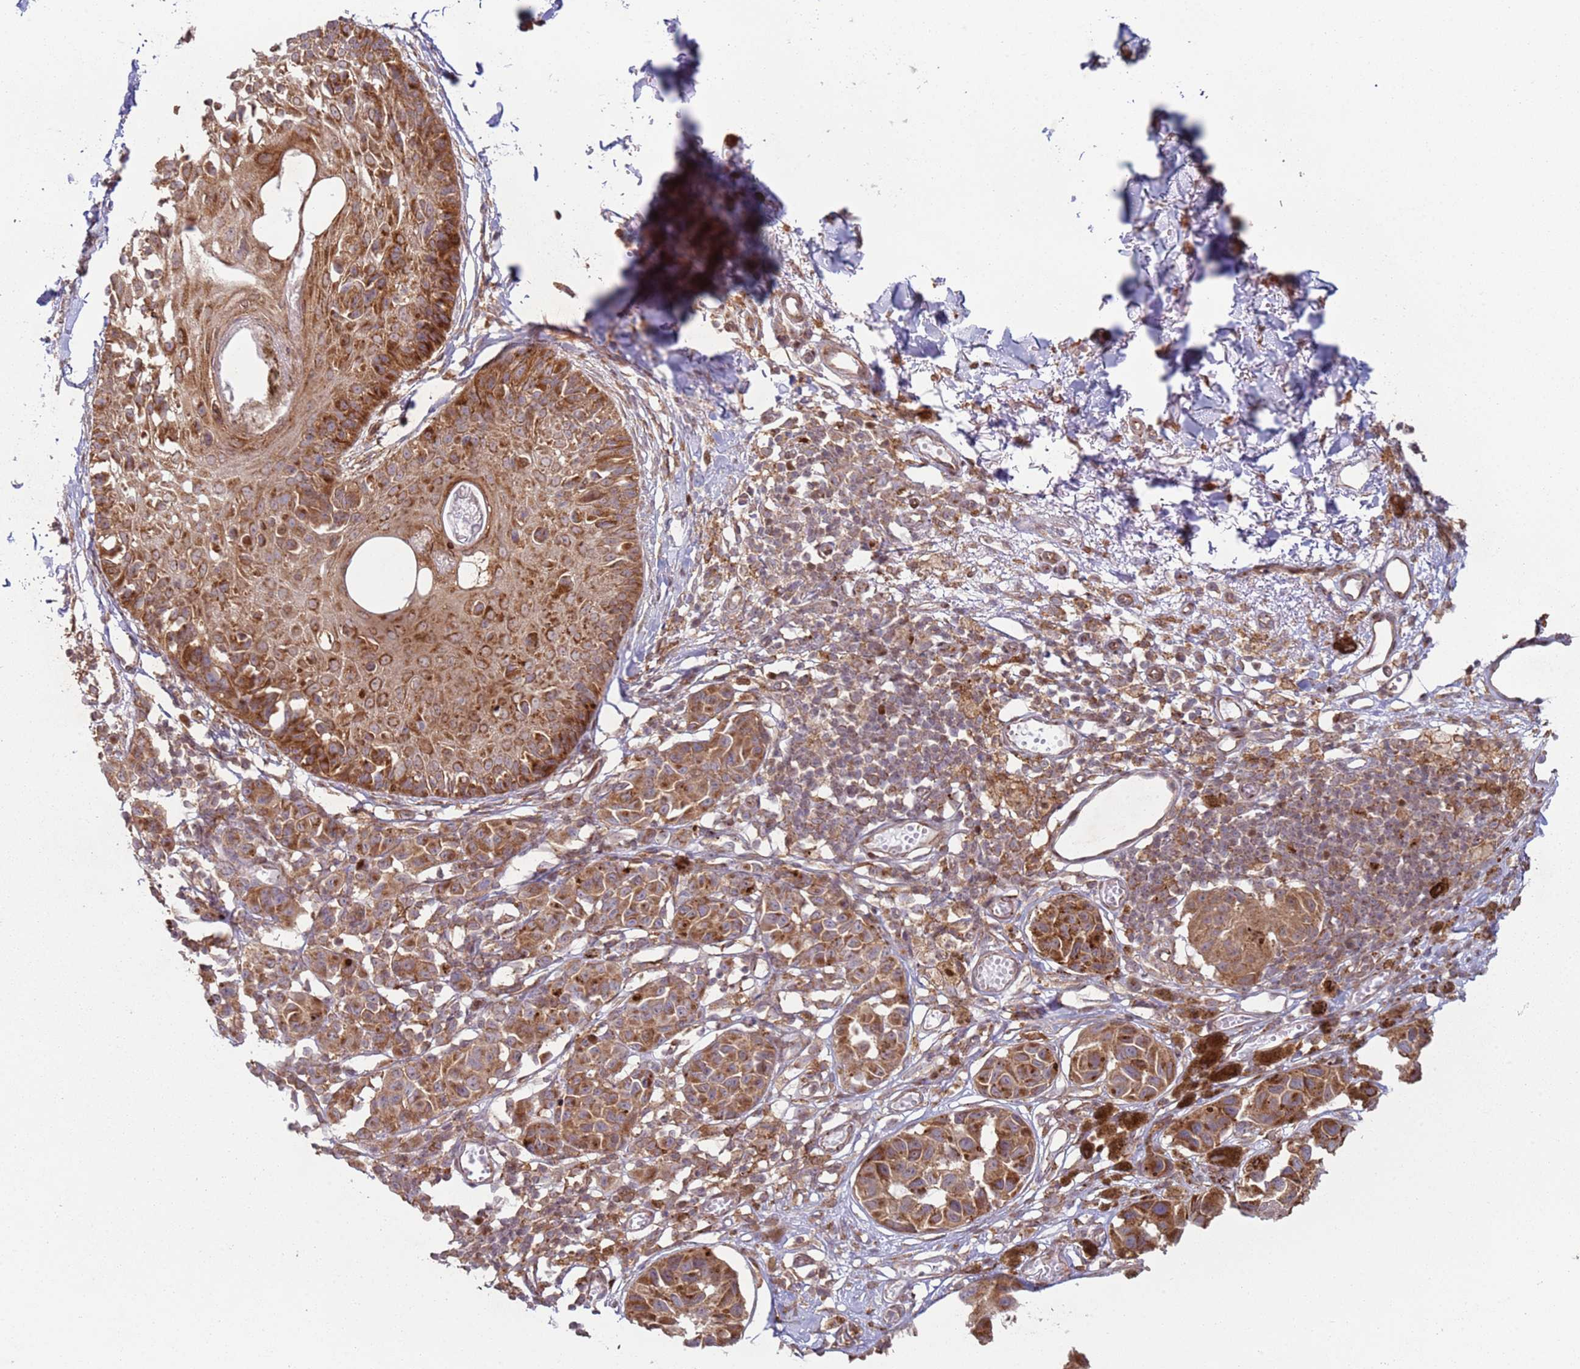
{"staining": {"intensity": "strong", "quantity": ">75%", "location": "cytoplasmic/membranous"}, "tissue": "melanoma", "cell_type": "Tumor cells", "image_type": "cancer", "snomed": [{"axis": "morphology", "description": "Malignant melanoma, NOS"}, {"axis": "topography", "description": "Skin"}], "caption": "Immunohistochemistry micrograph of neoplastic tissue: human malignant melanoma stained using IHC exhibits high levels of strong protein expression localized specifically in the cytoplasmic/membranous of tumor cells, appearing as a cytoplasmic/membranous brown color.", "gene": "HNRNPLL", "patient": {"sex": "male", "age": 73}}